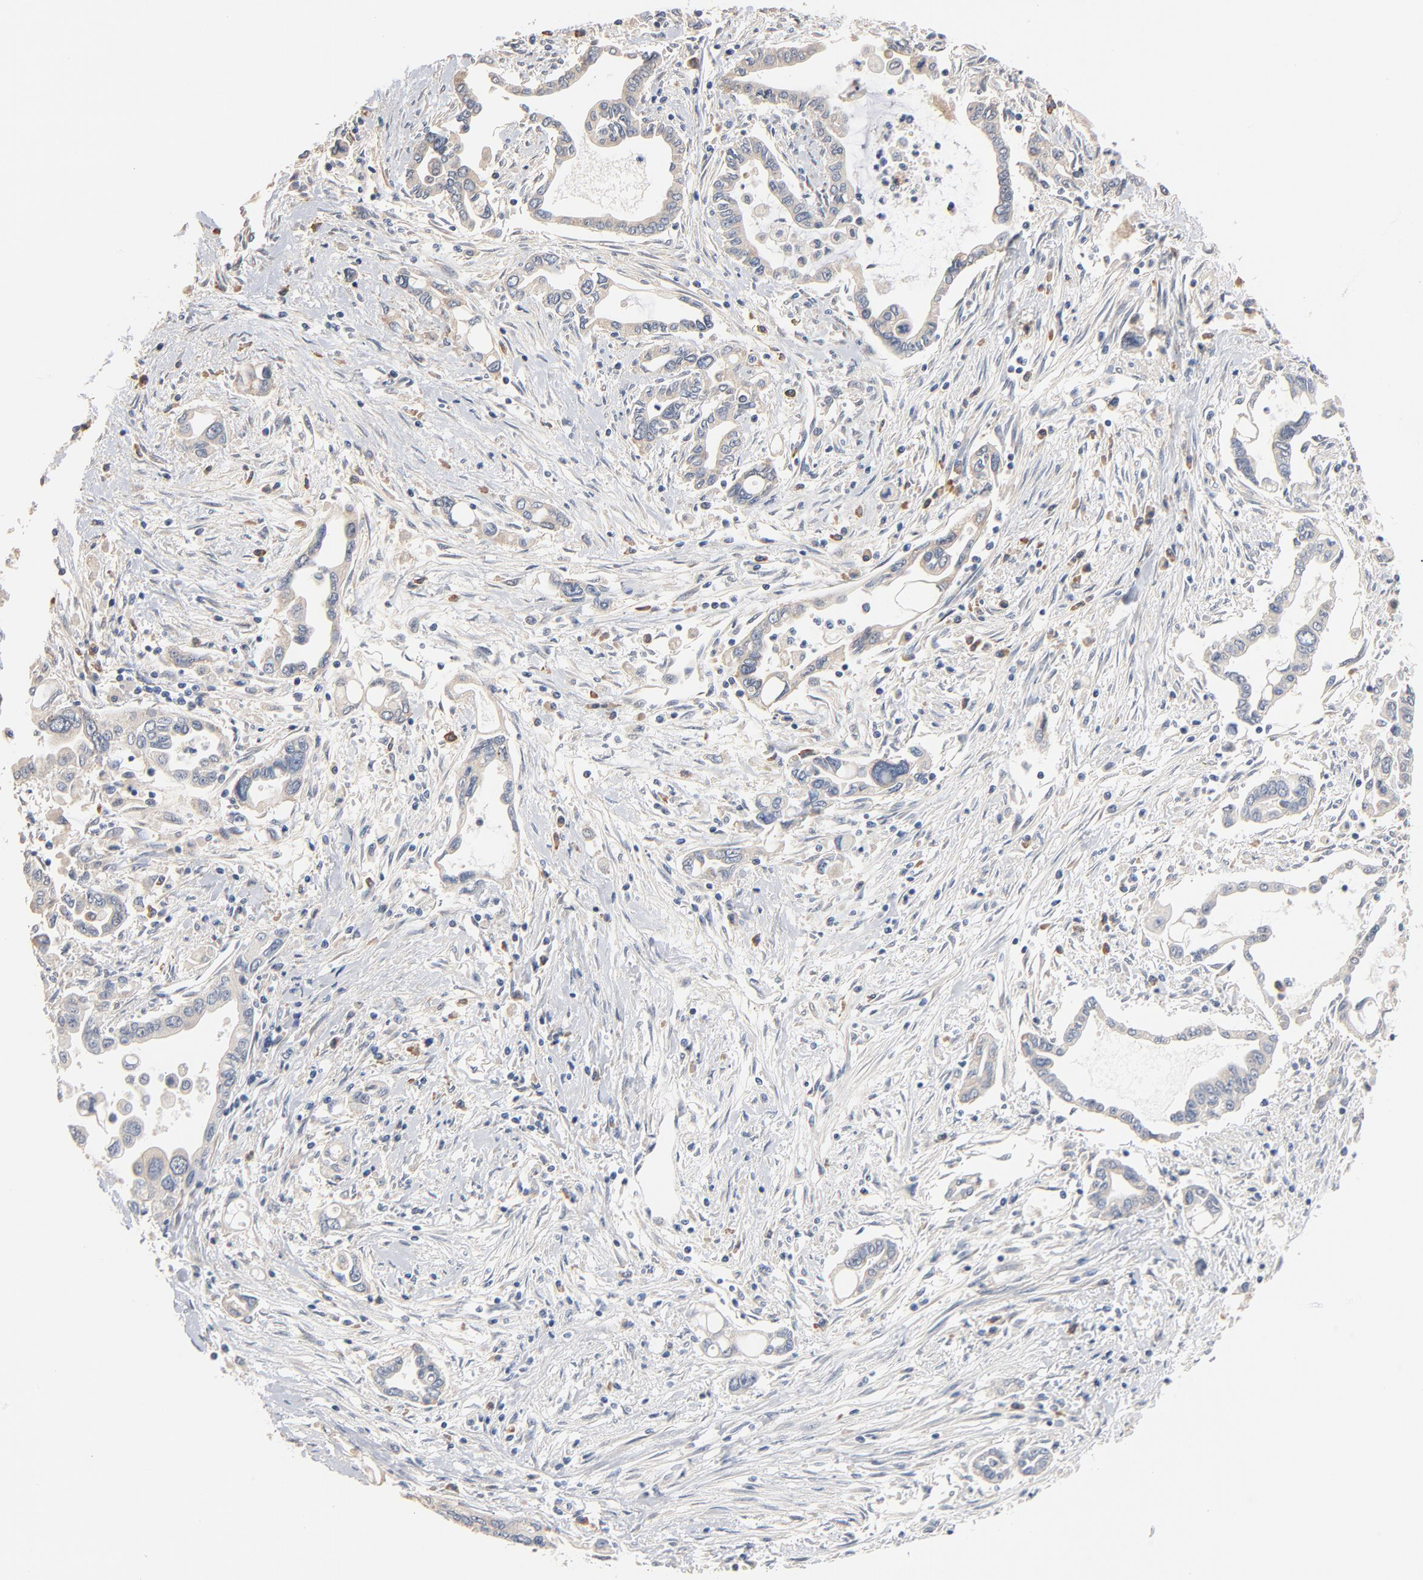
{"staining": {"intensity": "negative", "quantity": "none", "location": "none"}, "tissue": "pancreatic cancer", "cell_type": "Tumor cells", "image_type": "cancer", "snomed": [{"axis": "morphology", "description": "Adenocarcinoma, NOS"}, {"axis": "topography", "description": "Pancreas"}], "caption": "Tumor cells are negative for protein expression in human adenocarcinoma (pancreatic). (DAB (3,3'-diaminobenzidine) immunohistochemistry (IHC) visualized using brightfield microscopy, high magnification).", "gene": "ZDHHC8", "patient": {"sex": "female", "age": 57}}